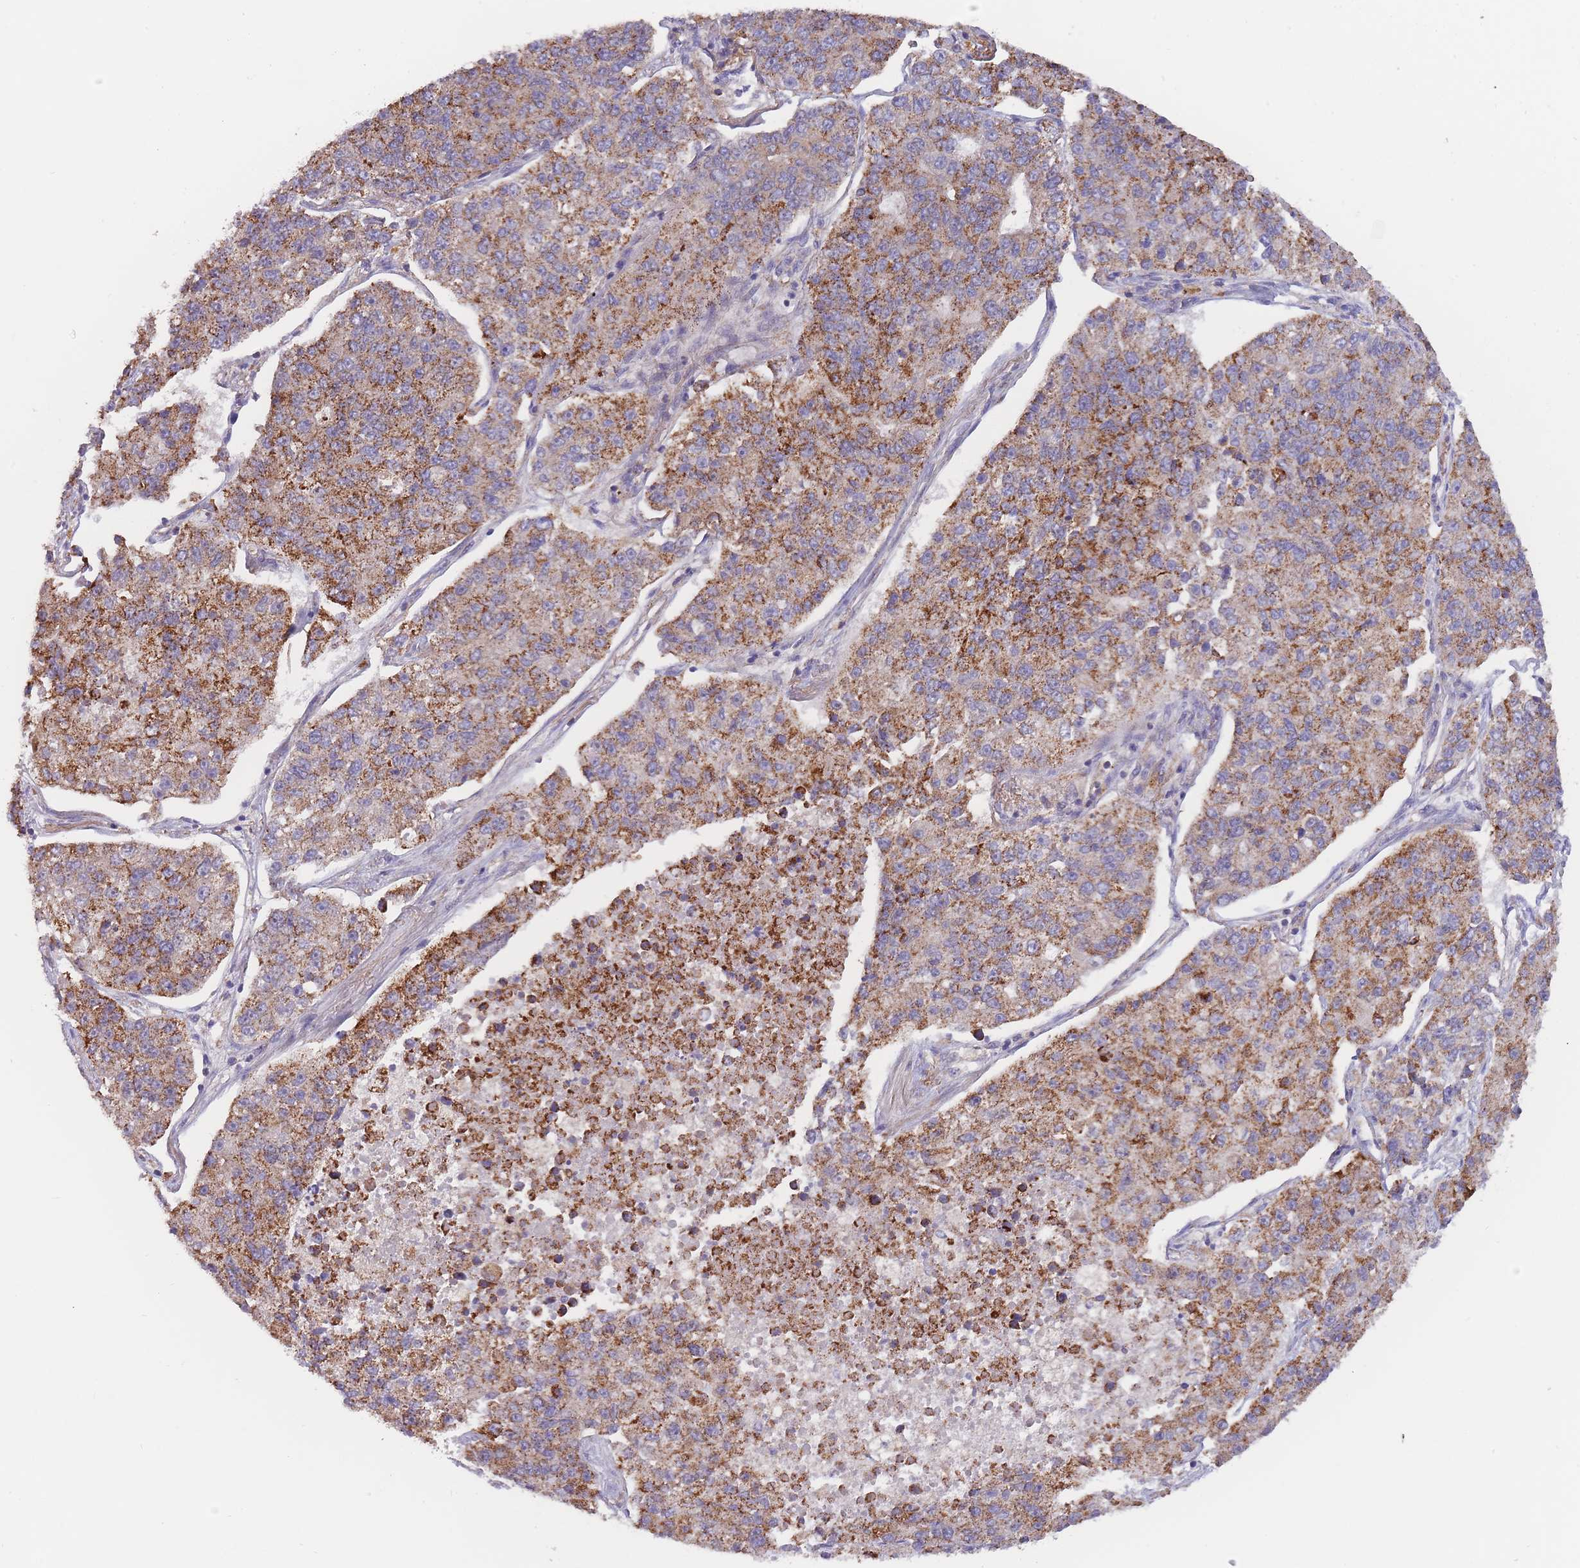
{"staining": {"intensity": "moderate", "quantity": ">75%", "location": "cytoplasmic/membranous"}, "tissue": "lung cancer", "cell_type": "Tumor cells", "image_type": "cancer", "snomed": [{"axis": "morphology", "description": "Adenocarcinoma, NOS"}, {"axis": "topography", "description": "Lung"}], "caption": "IHC histopathology image of lung cancer (adenocarcinoma) stained for a protein (brown), which demonstrates medium levels of moderate cytoplasmic/membranous staining in approximately >75% of tumor cells.", "gene": "SLC25A42", "patient": {"sex": "male", "age": 49}}